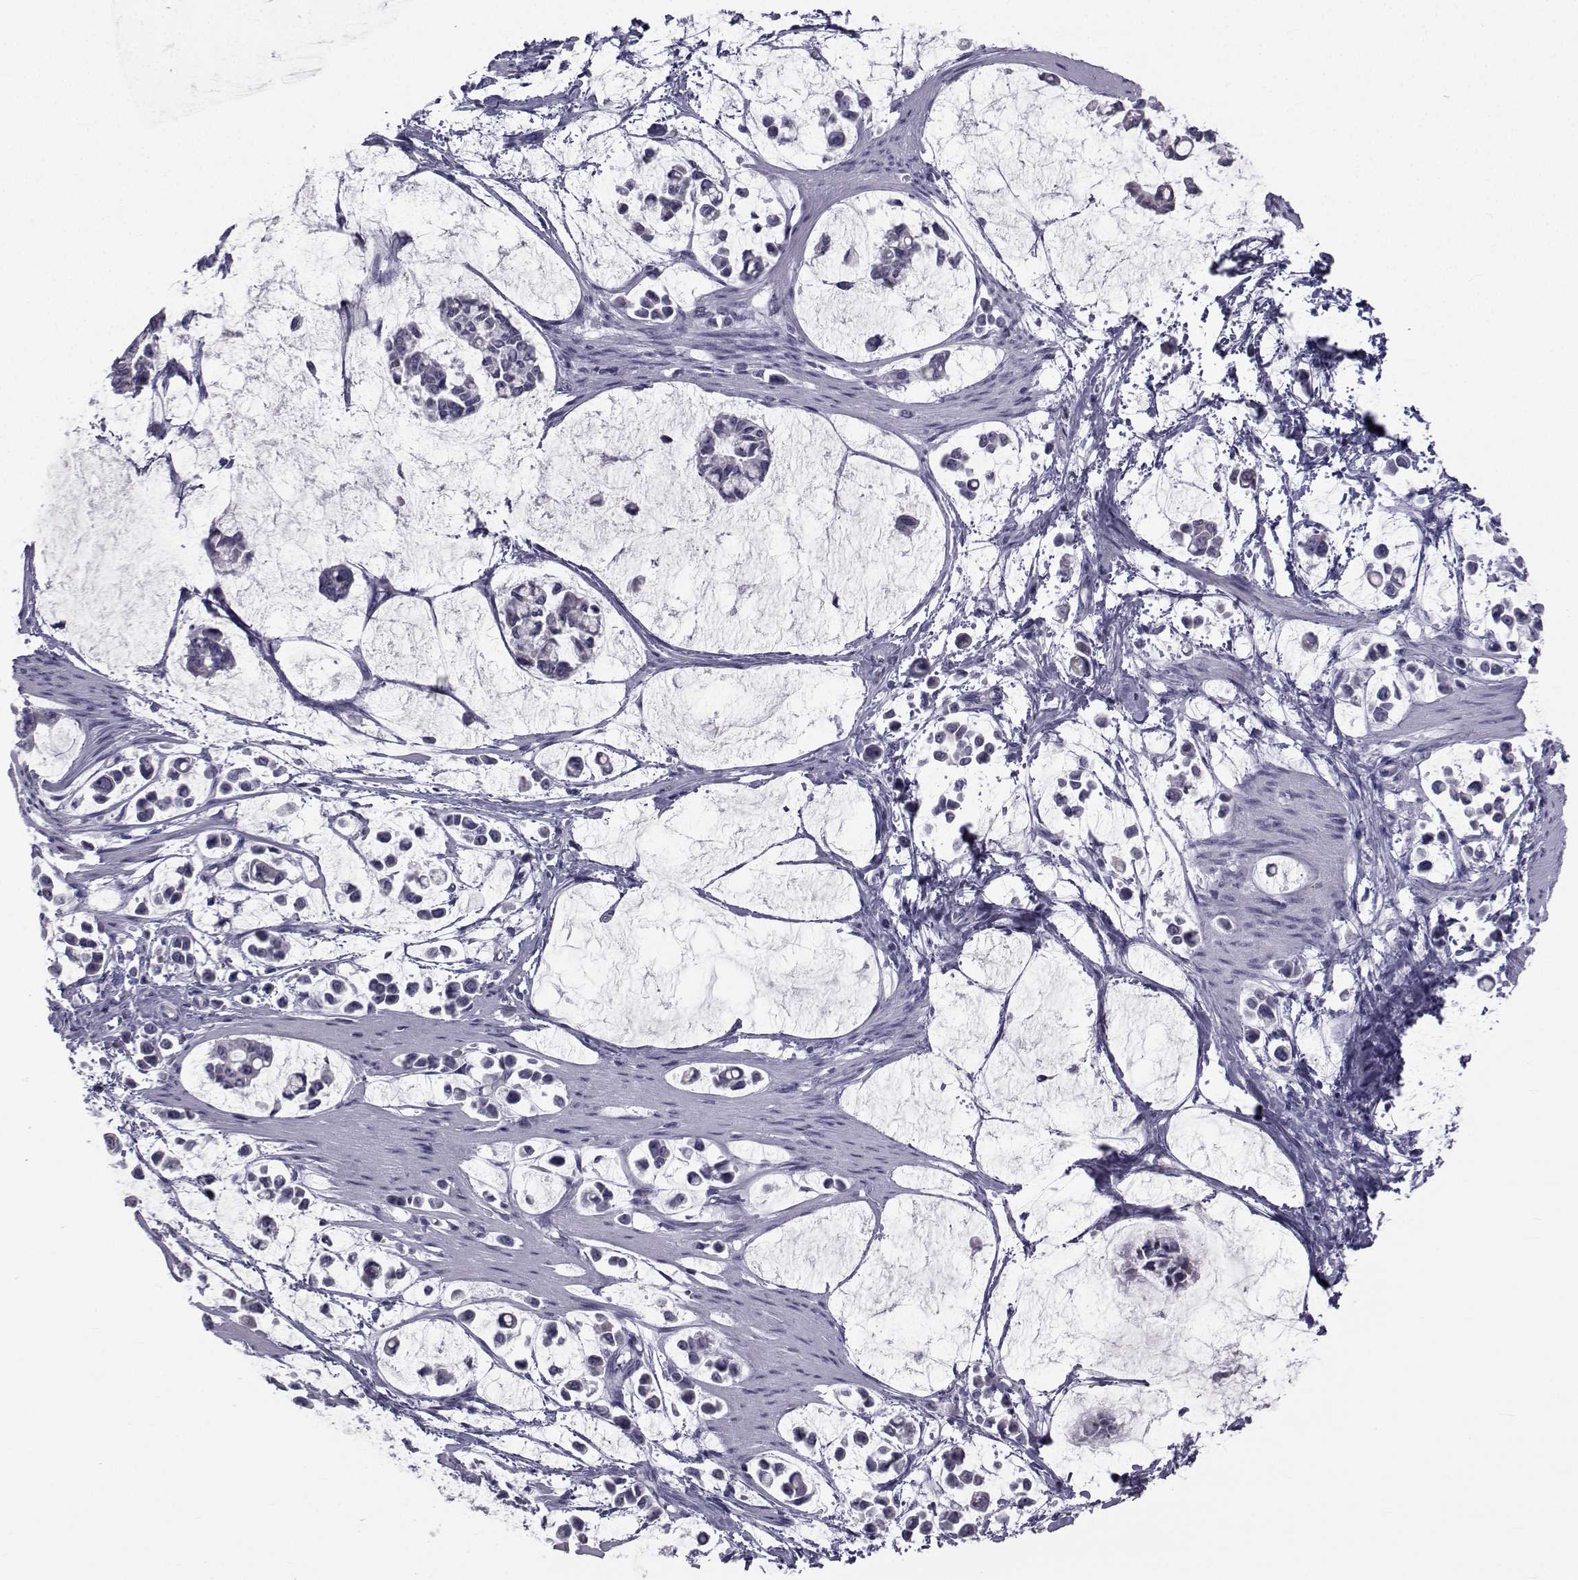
{"staining": {"intensity": "negative", "quantity": "none", "location": "none"}, "tissue": "stomach cancer", "cell_type": "Tumor cells", "image_type": "cancer", "snomed": [{"axis": "morphology", "description": "Adenocarcinoma, NOS"}, {"axis": "topography", "description": "Stomach"}], "caption": "IHC of stomach adenocarcinoma displays no expression in tumor cells. (DAB (3,3'-diaminobenzidine) IHC with hematoxylin counter stain).", "gene": "FDXR", "patient": {"sex": "male", "age": 82}}